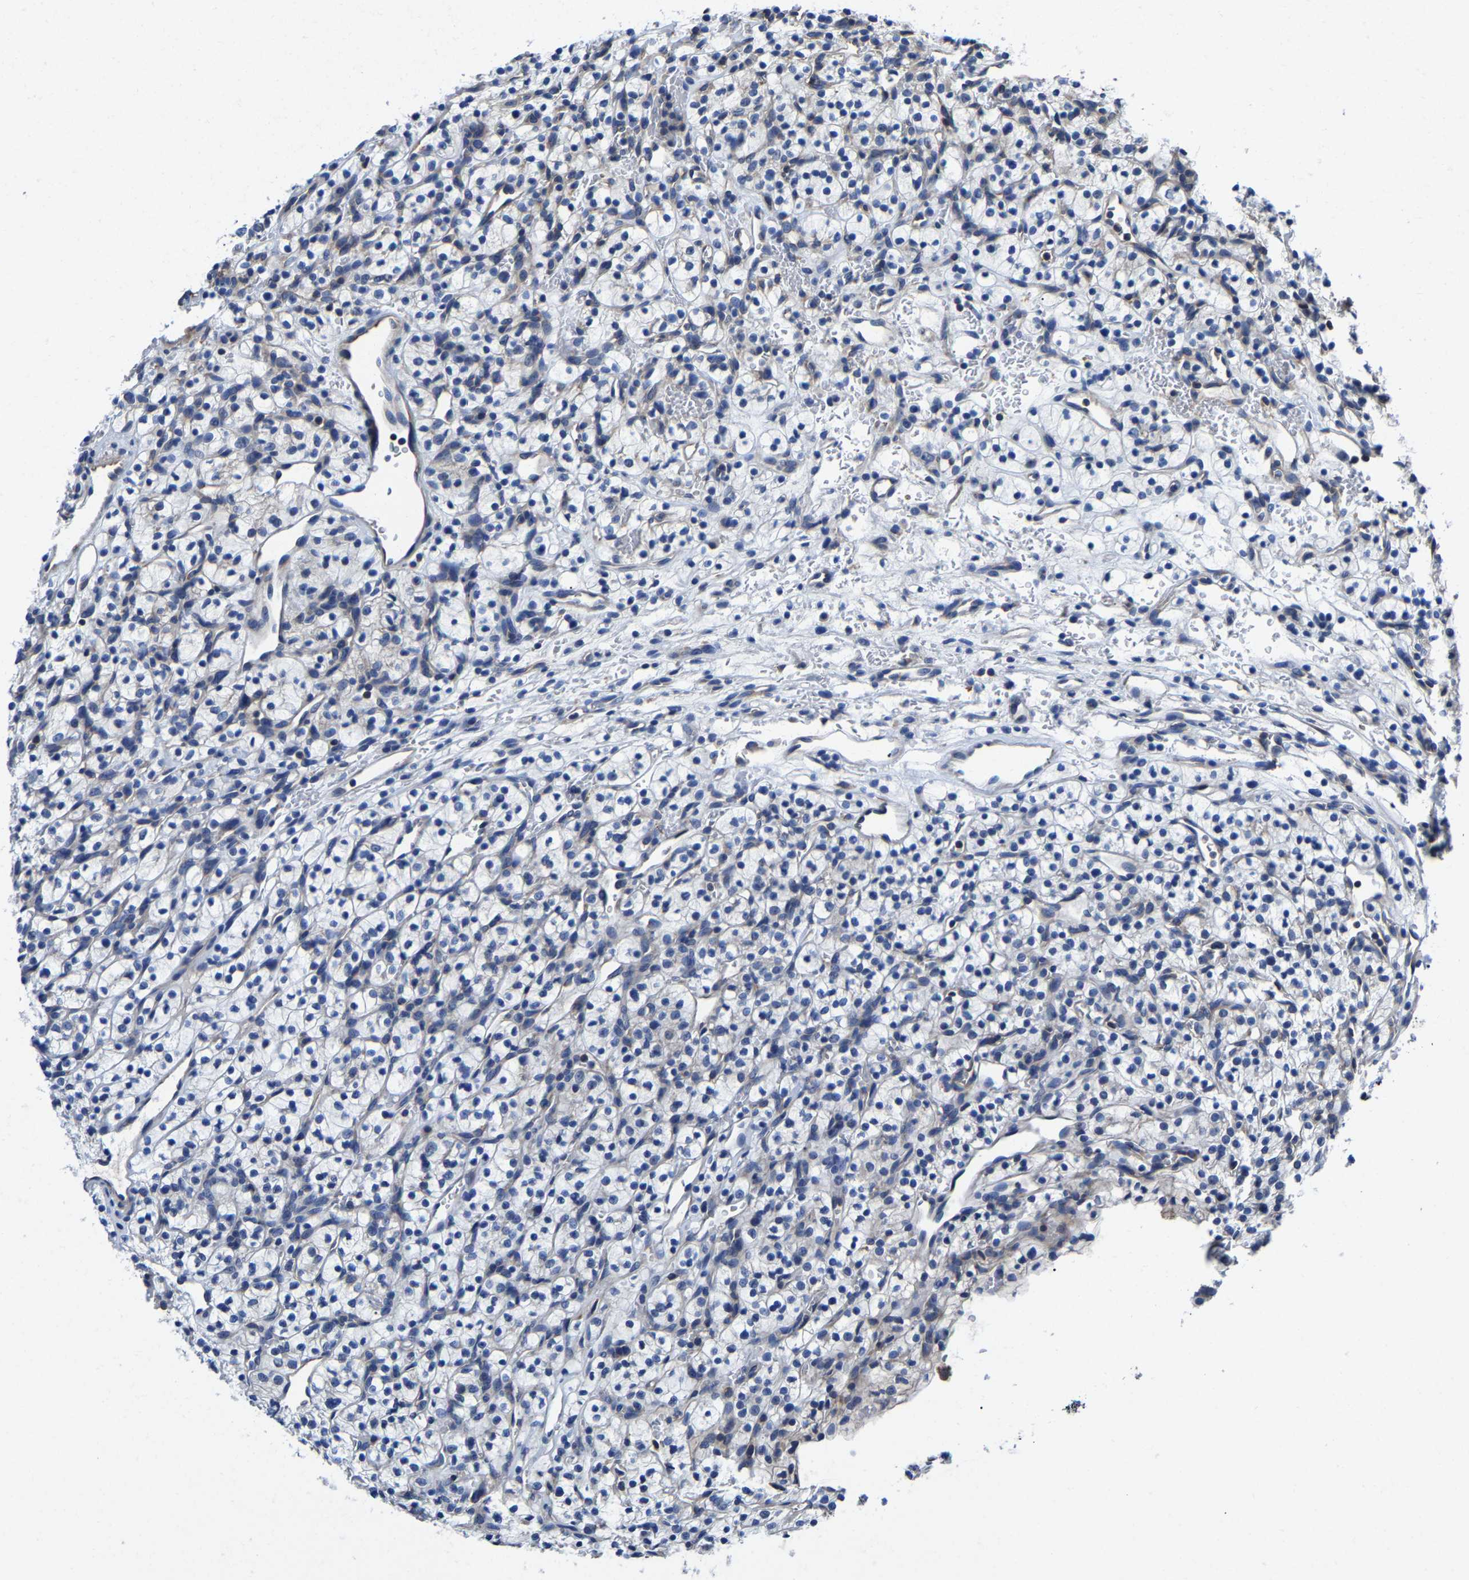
{"staining": {"intensity": "negative", "quantity": "none", "location": "none"}, "tissue": "renal cancer", "cell_type": "Tumor cells", "image_type": "cancer", "snomed": [{"axis": "morphology", "description": "Adenocarcinoma, NOS"}, {"axis": "topography", "description": "Kidney"}], "caption": "The immunohistochemistry (IHC) micrograph has no significant positivity in tumor cells of renal adenocarcinoma tissue.", "gene": "SRPK2", "patient": {"sex": "female", "age": 57}}